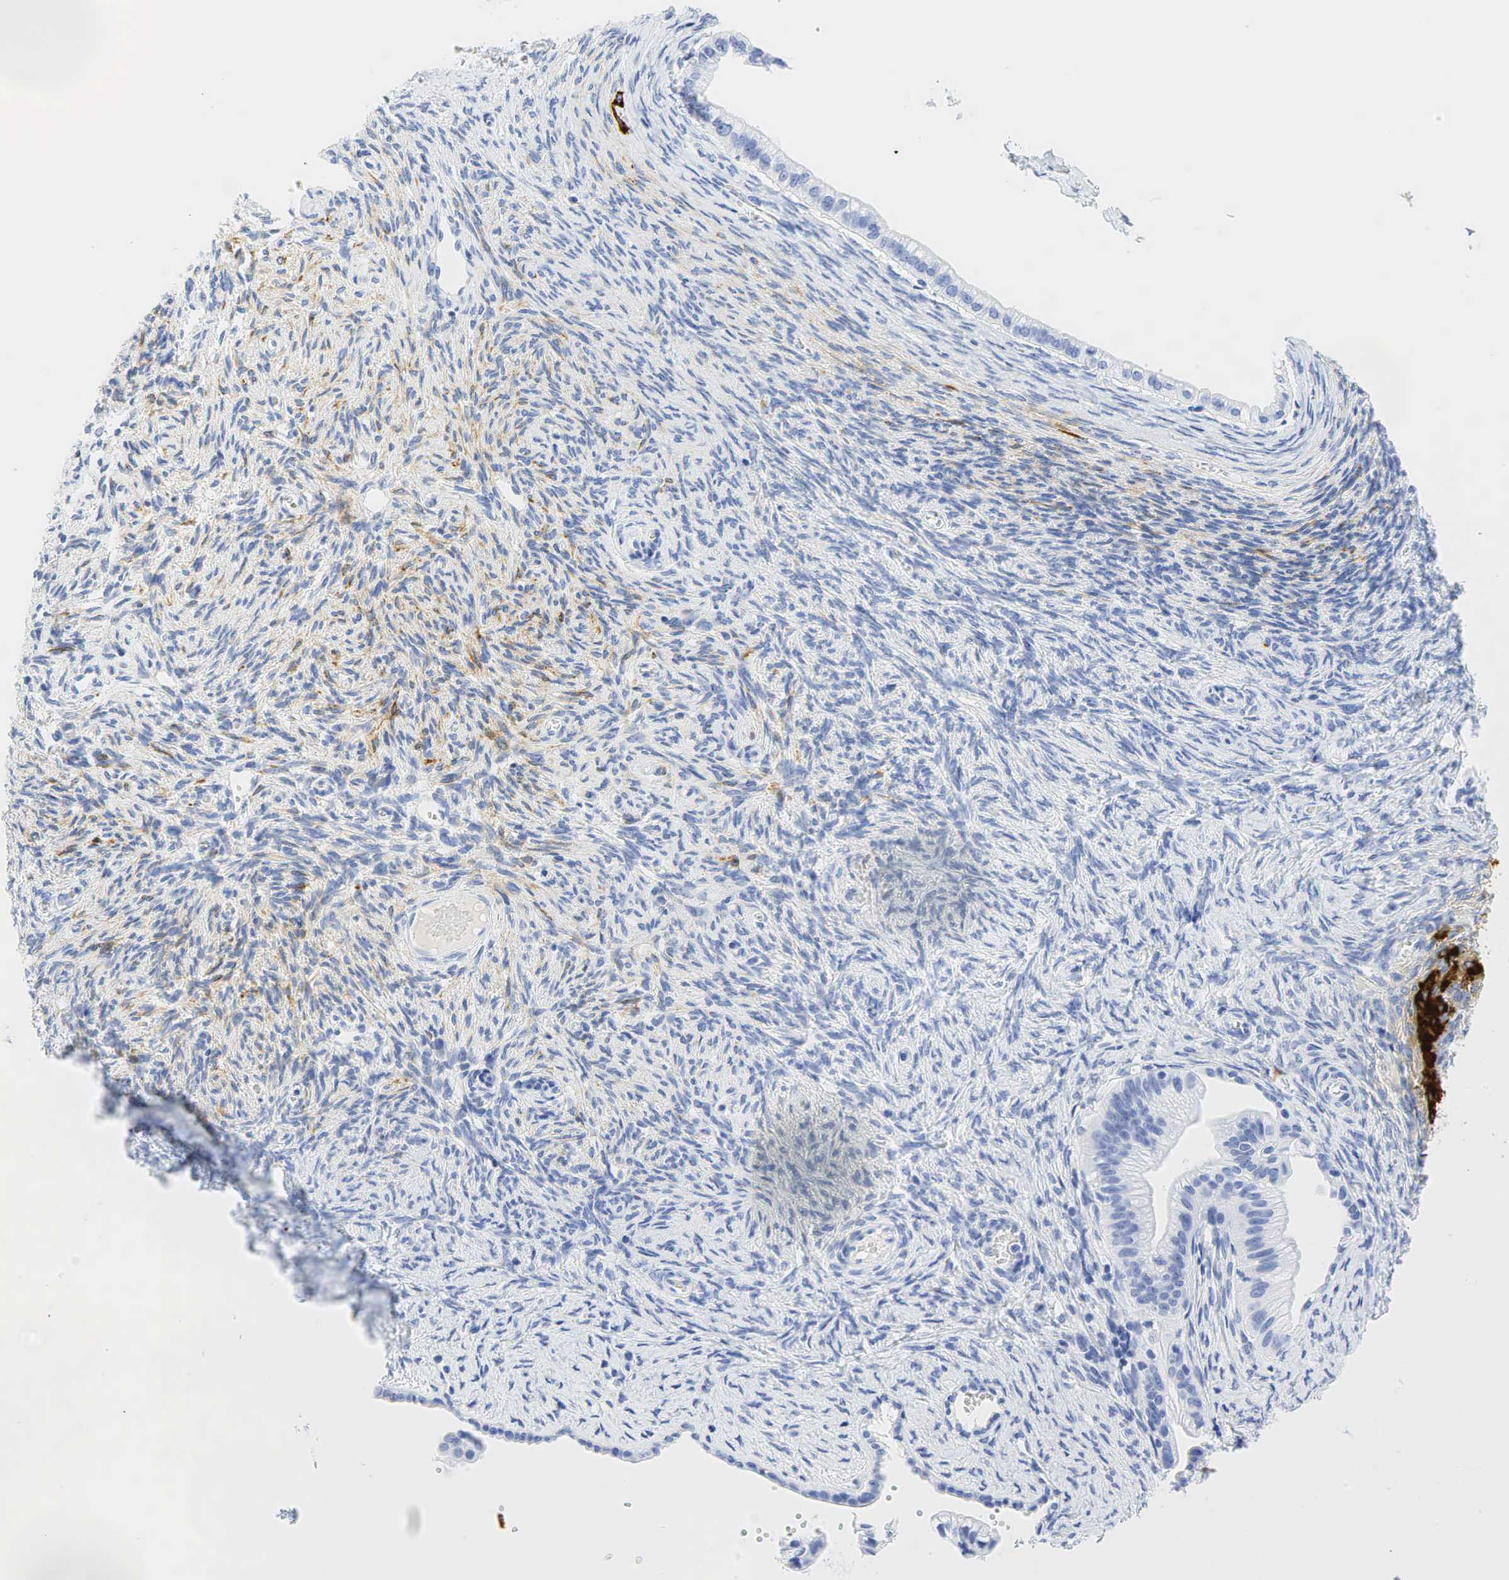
{"staining": {"intensity": "negative", "quantity": "none", "location": "none"}, "tissue": "ovarian cancer", "cell_type": "Tumor cells", "image_type": "cancer", "snomed": [{"axis": "morphology", "description": "Cystadenocarcinoma, mucinous, NOS"}, {"axis": "topography", "description": "Ovary"}], "caption": "The micrograph reveals no staining of tumor cells in ovarian cancer (mucinous cystadenocarcinoma).", "gene": "INHA", "patient": {"sex": "female", "age": 57}}